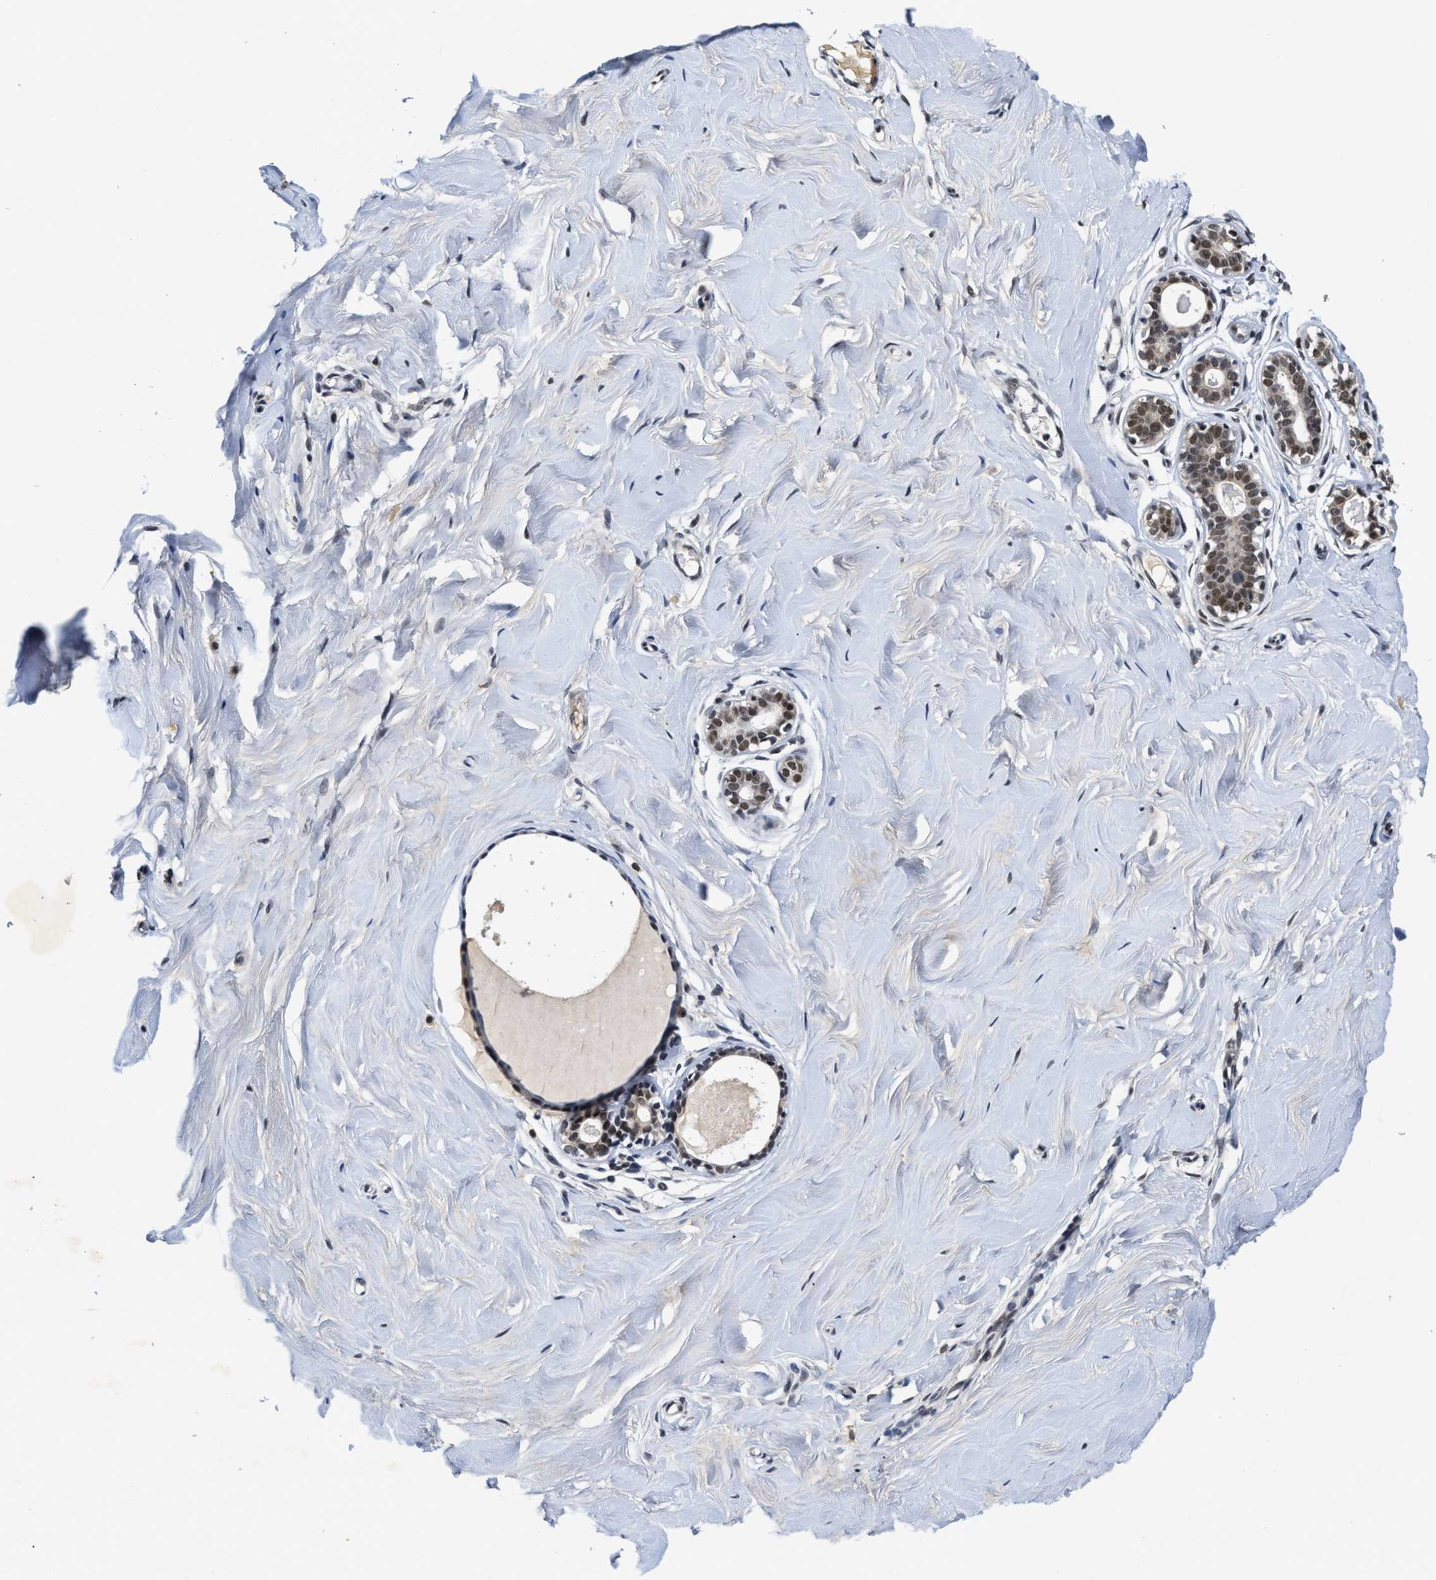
{"staining": {"intensity": "negative", "quantity": "none", "location": "none"}, "tissue": "breast", "cell_type": "Adipocytes", "image_type": "normal", "snomed": [{"axis": "morphology", "description": "Normal tissue, NOS"}, {"axis": "topography", "description": "Breast"}], "caption": "A high-resolution image shows IHC staining of normal breast, which exhibits no significant positivity in adipocytes.", "gene": "INIP", "patient": {"sex": "female", "age": 23}}